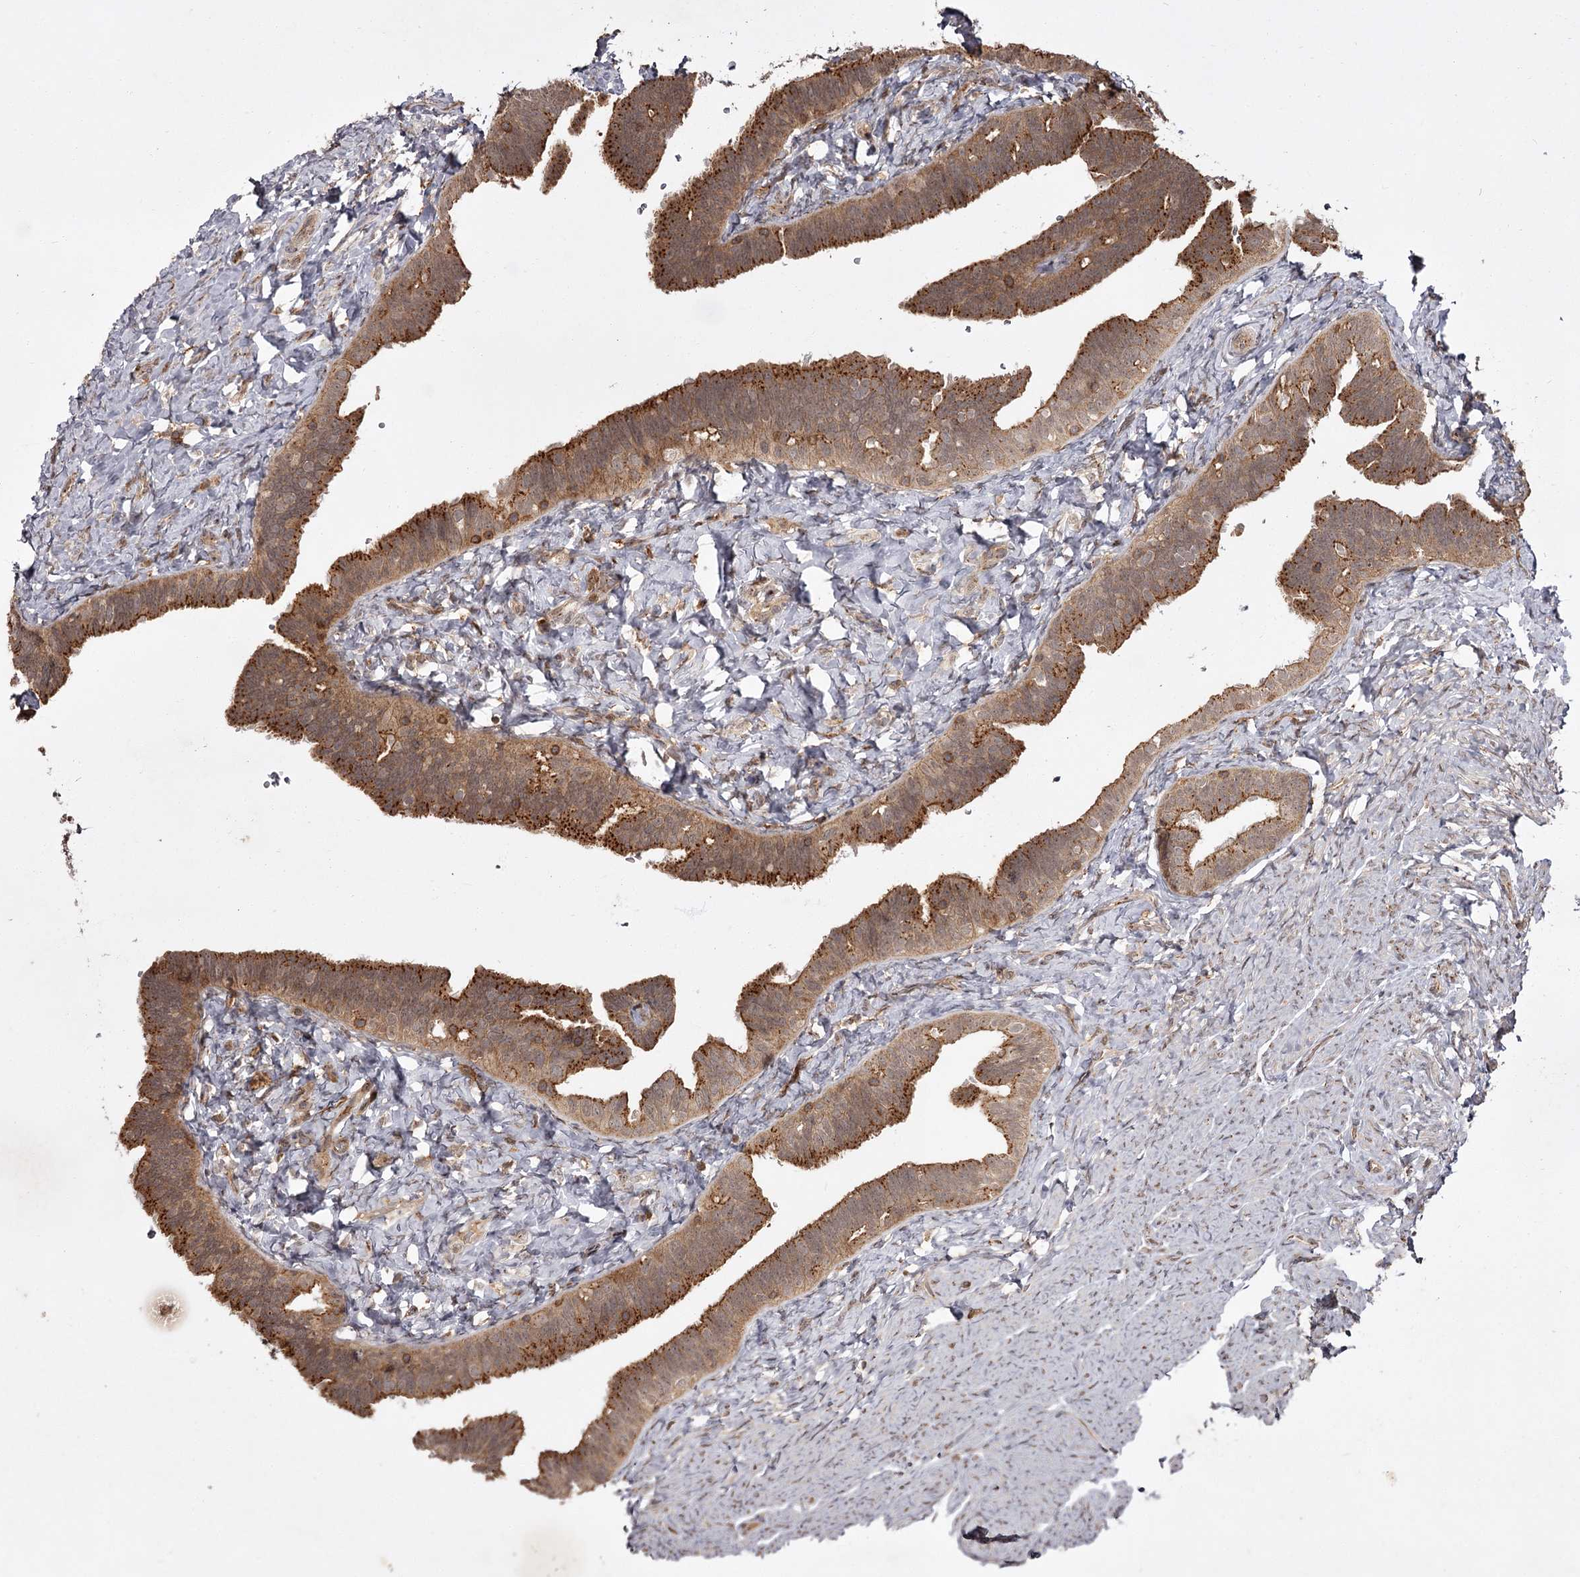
{"staining": {"intensity": "moderate", "quantity": ">75%", "location": "cytoplasmic/membranous"}, "tissue": "fallopian tube", "cell_type": "Glandular cells", "image_type": "normal", "snomed": [{"axis": "morphology", "description": "Normal tissue, NOS"}, {"axis": "topography", "description": "Fallopian tube"}], "caption": "Human fallopian tube stained with a brown dye displays moderate cytoplasmic/membranous positive positivity in approximately >75% of glandular cells.", "gene": "TBC1D23", "patient": {"sex": "female", "age": 39}}